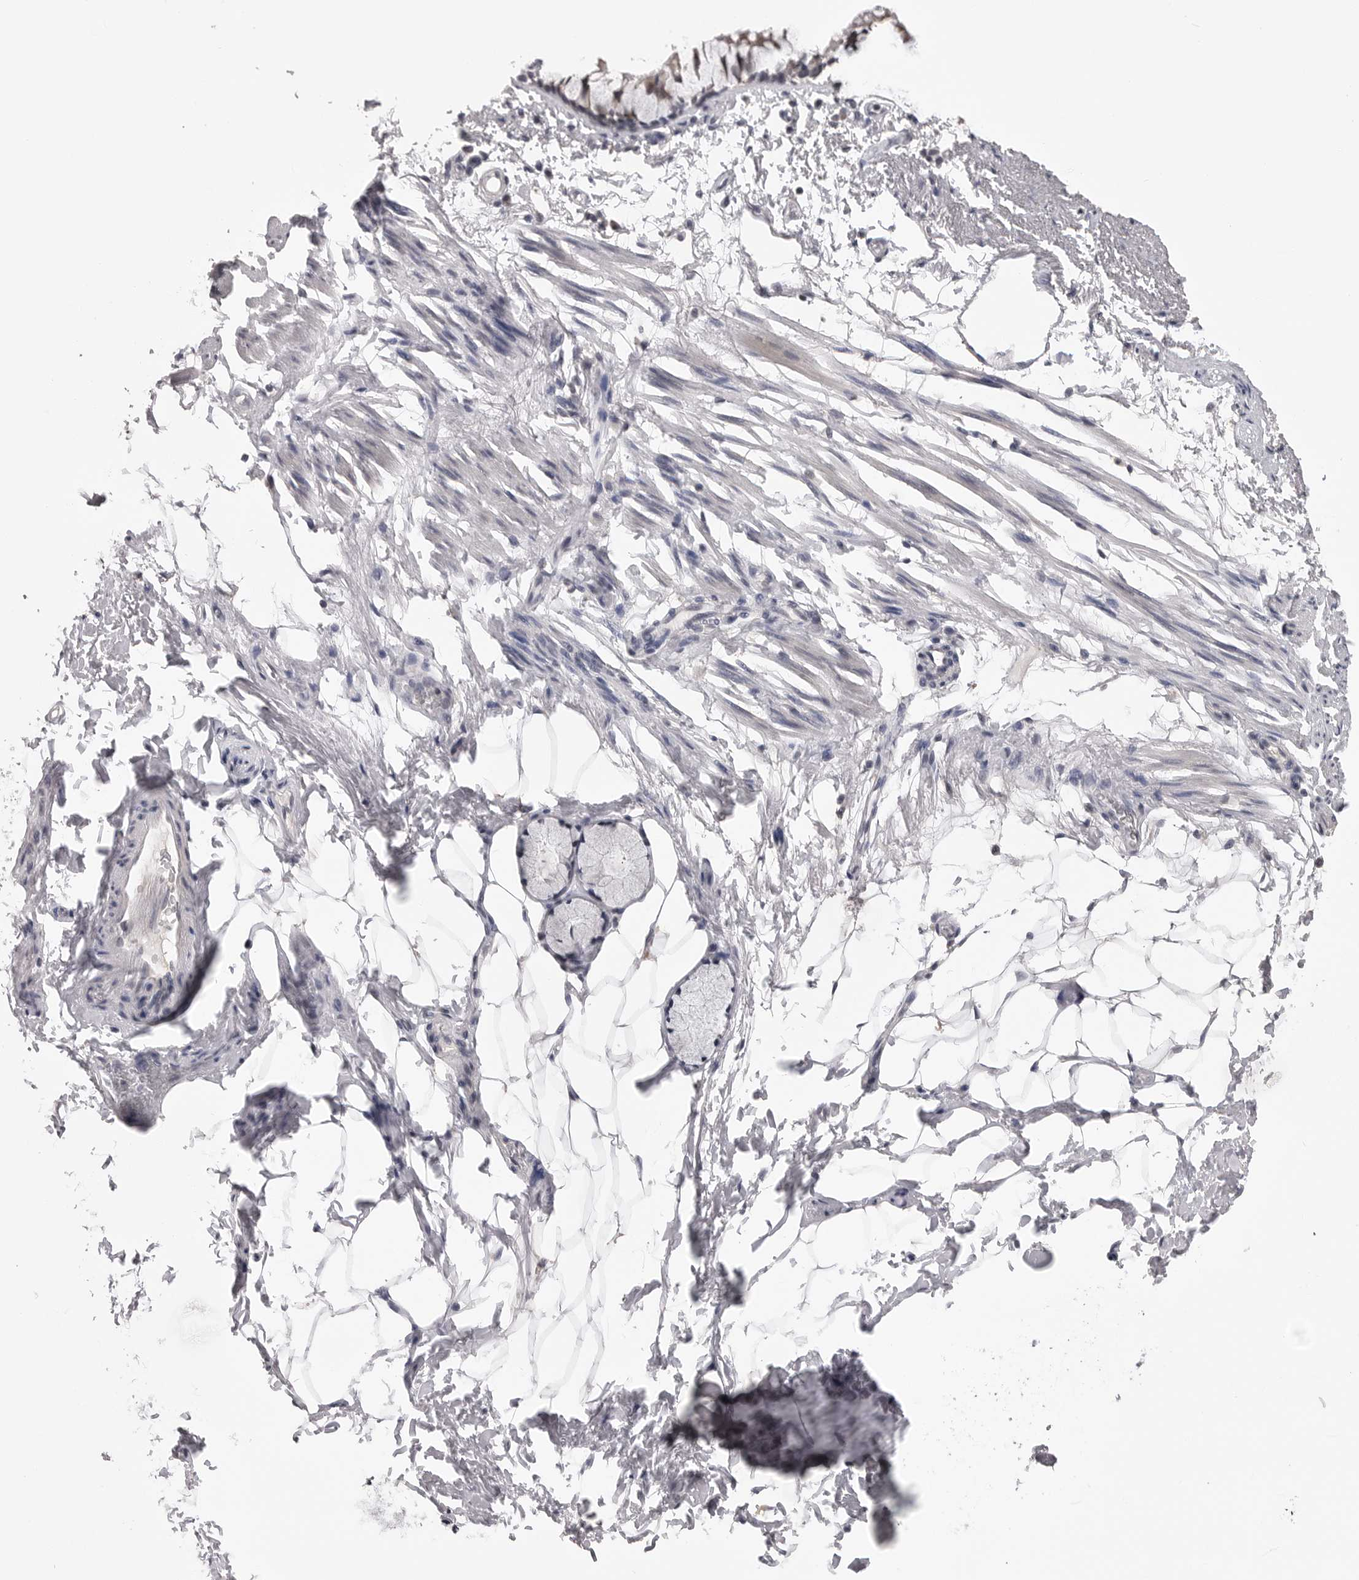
{"staining": {"intensity": "negative", "quantity": "none", "location": "none"}, "tissue": "adipose tissue", "cell_type": "Adipocytes", "image_type": "normal", "snomed": [{"axis": "morphology", "description": "Normal tissue, NOS"}, {"axis": "topography", "description": "Cartilage tissue"}, {"axis": "topography", "description": "Bronchus"}], "caption": "High magnification brightfield microscopy of unremarkable adipose tissue stained with DAB (brown) and counterstained with hematoxylin (blue): adipocytes show no significant expression.", "gene": "DLG2", "patient": {"sex": "female", "age": 73}}